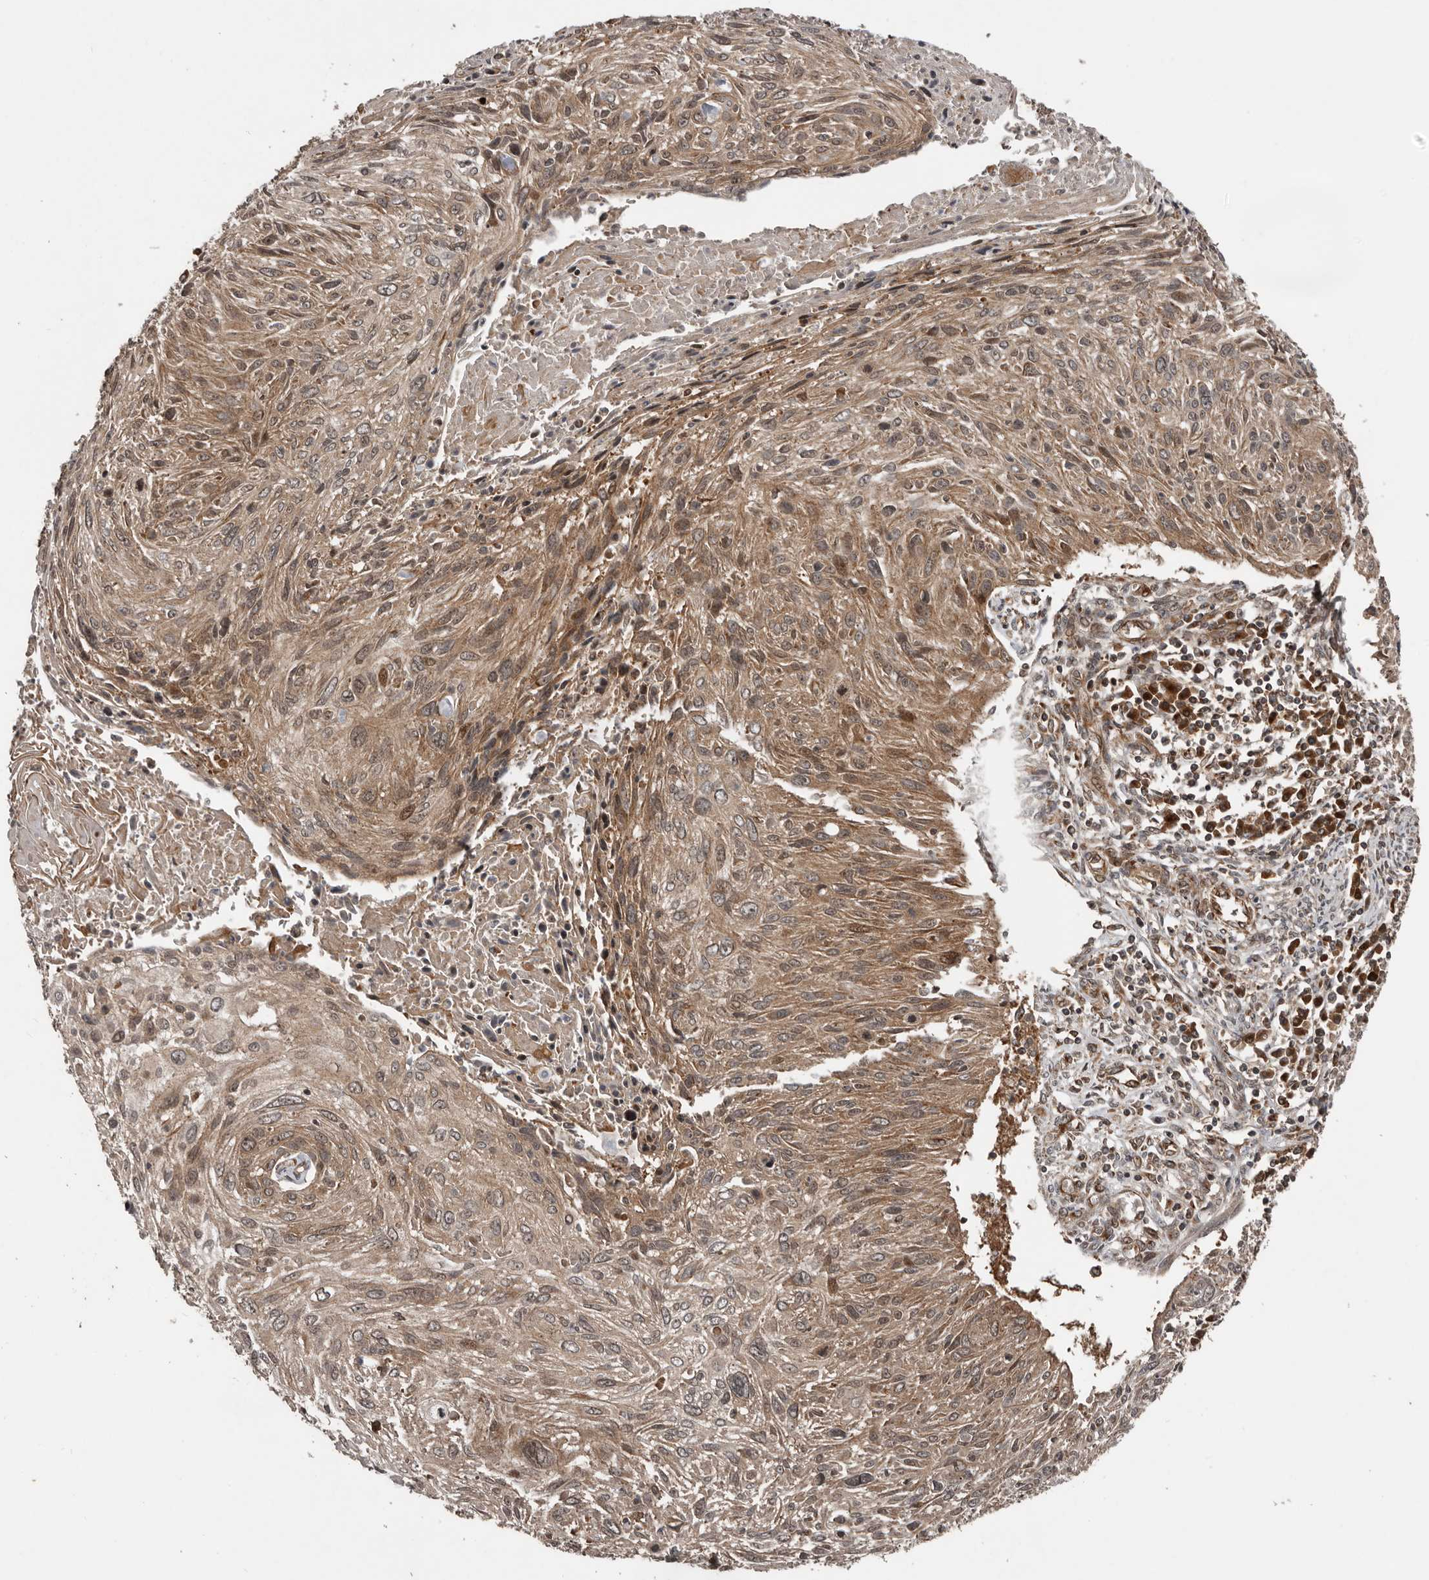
{"staining": {"intensity": "moderate", "quantity": ">75%", "location": "cytoplasmic/membranous"}, "tissue": "cervical cancer", "cell_type": "Tumor cells", "image_type": "cancer", "snomed": [{"axis": "morphology", "description": "Squamous cell carcinoma, NOS"}, {"axis": "topography", "description": "Cervix"}], "caption": "Moderate cytoplasmic/membranous expression for a protein is appreciated in approximately >75% of tumor cells of cervical cancer using immunohistochemistry.", "gene": "CCDC190", "patient": {"sex": "female", "age": 51}}